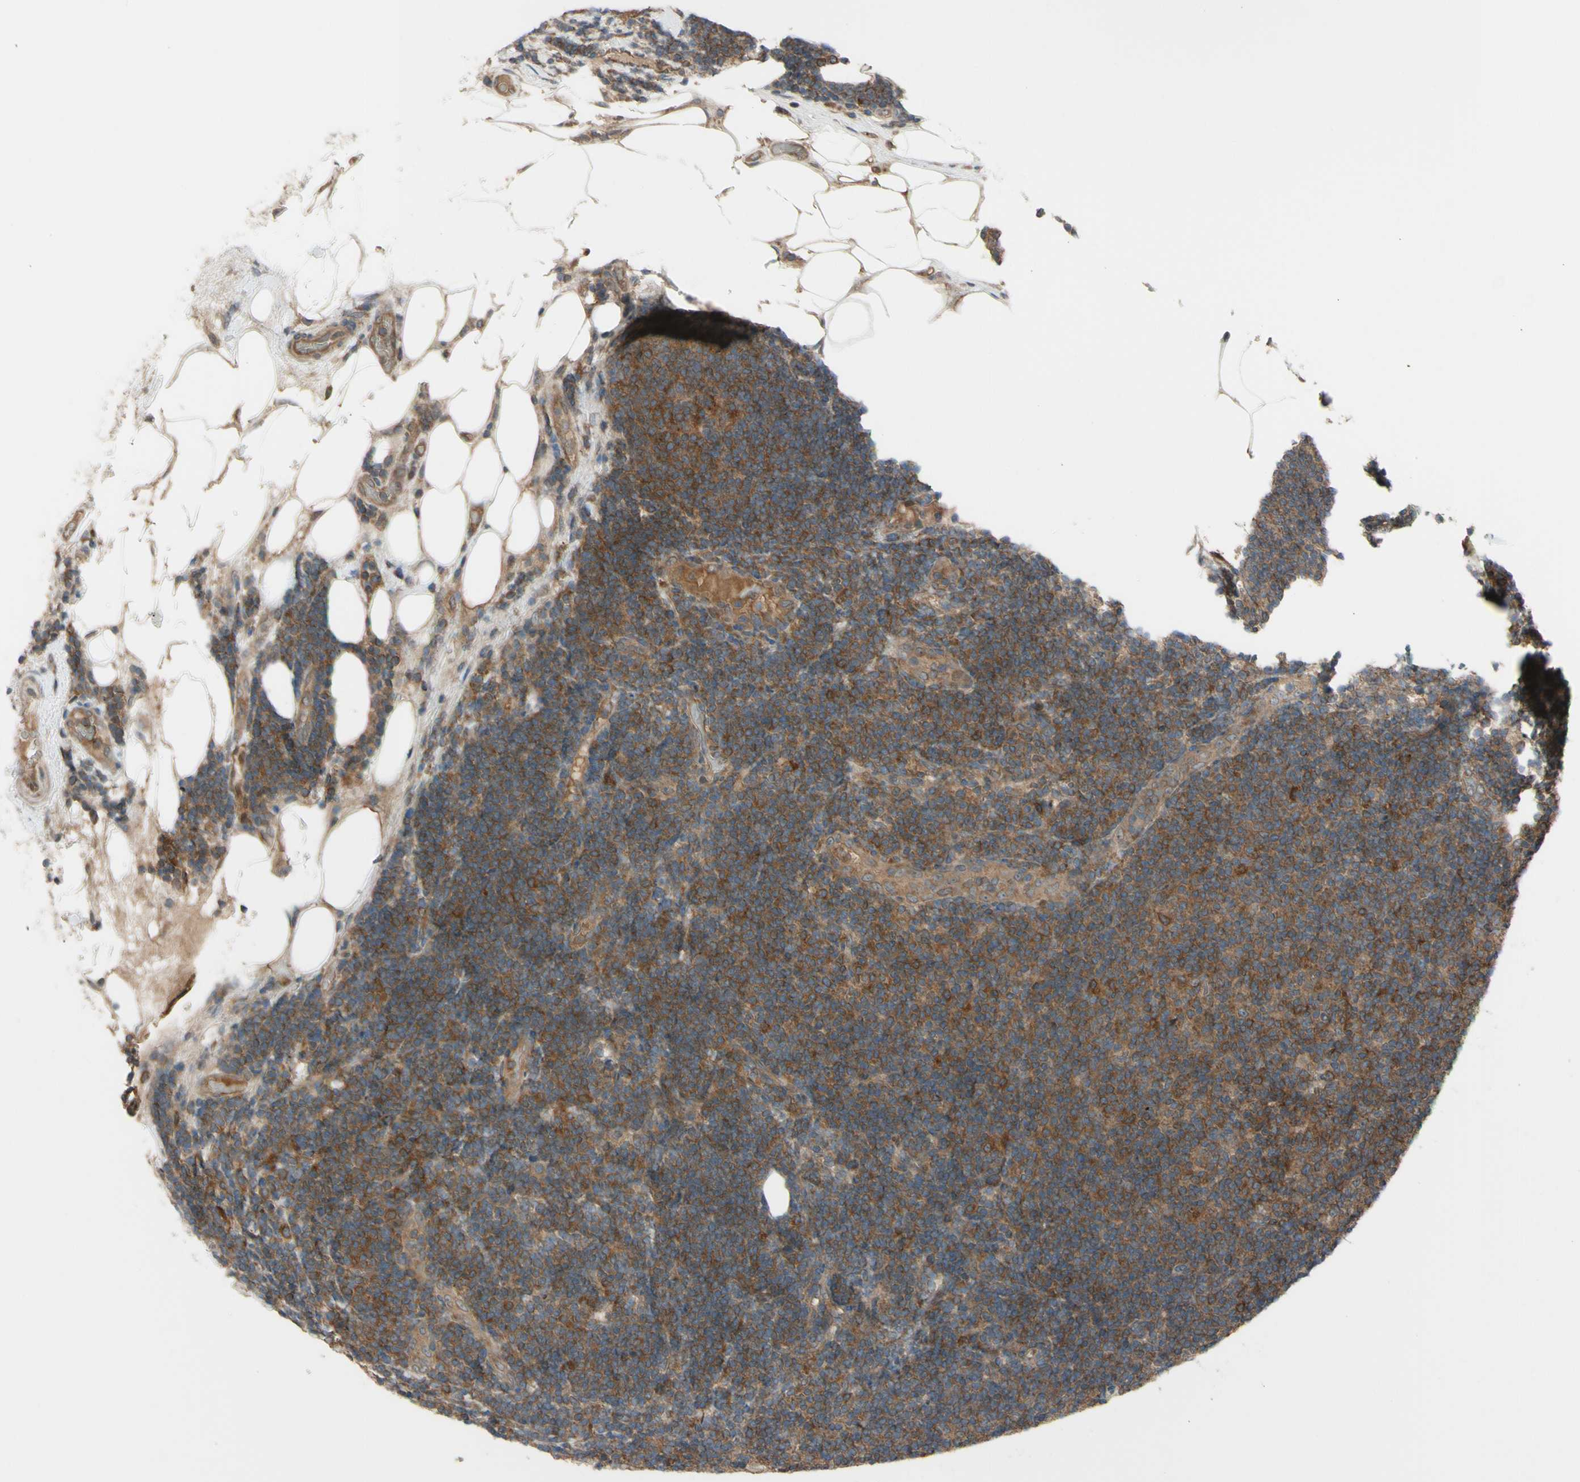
{"staining": {"intensity": "moderate", "quantity": "25%-75%", "location": "cytoplasmic/membranous"}, "tissue": "lymphoma", "cell_type": "Tumor cells", "image_type": "cancer", "snomed": [{"axis": "morphology", "description": "Malignant lymphoma, non-Hodgkin's type, Low grade"}, {"axis": "topography", "description": "Lymph node"}], "caption": "Immunohistochemistry (IHC) histopathology image of low-grade malignant lymphoma, non-Hodgkin's type stained for a protein (brown), which displays medium levels of moderate cytoplasmic/membranous positivity in about 25%-75% of tumor cells.", "gene": "FLII", "patient": {"sex": "male", "age": 83}}